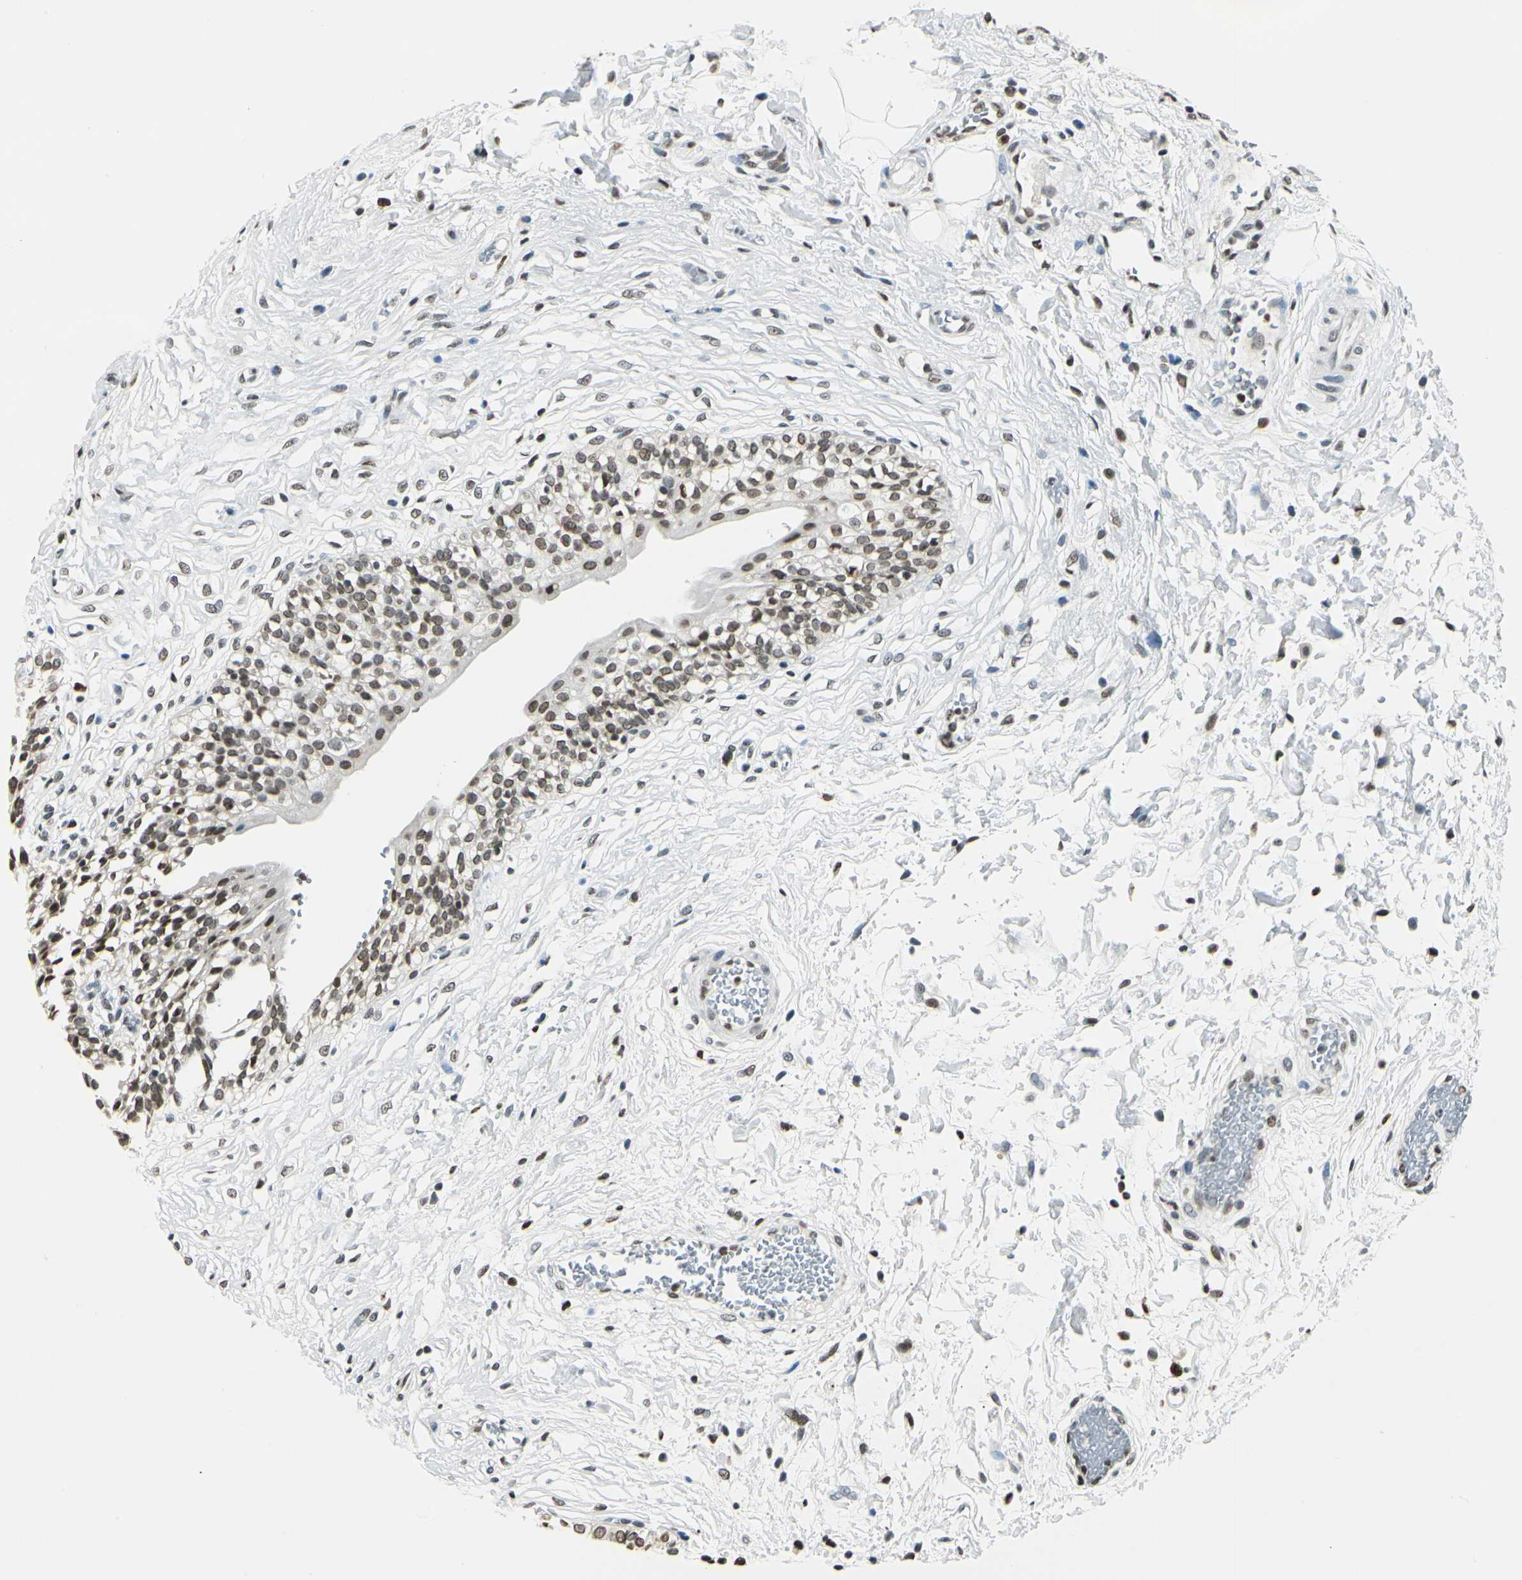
{"staining": {"intensity": "moderate", "quantity": "25%-75%", "location": "cytoplasmic/membranous,nuclear"}, "tissue": "urinary bladder", "cell_type": "Urothelial cells", "image_type": "normal", "snomed": [{"axis": "morphology", "description": "Adenocarcinoma, NOS"}, {"axis": "topography", "description": "Urinary bladder"}], "caption": "A brown stain labels moderate cytoplasmic/membranous,nuclear expression of a protein in urothelial cells of benign urinary bladder.", "gene": "FANCG", "patient": {"sex": "male", "age": 61}}